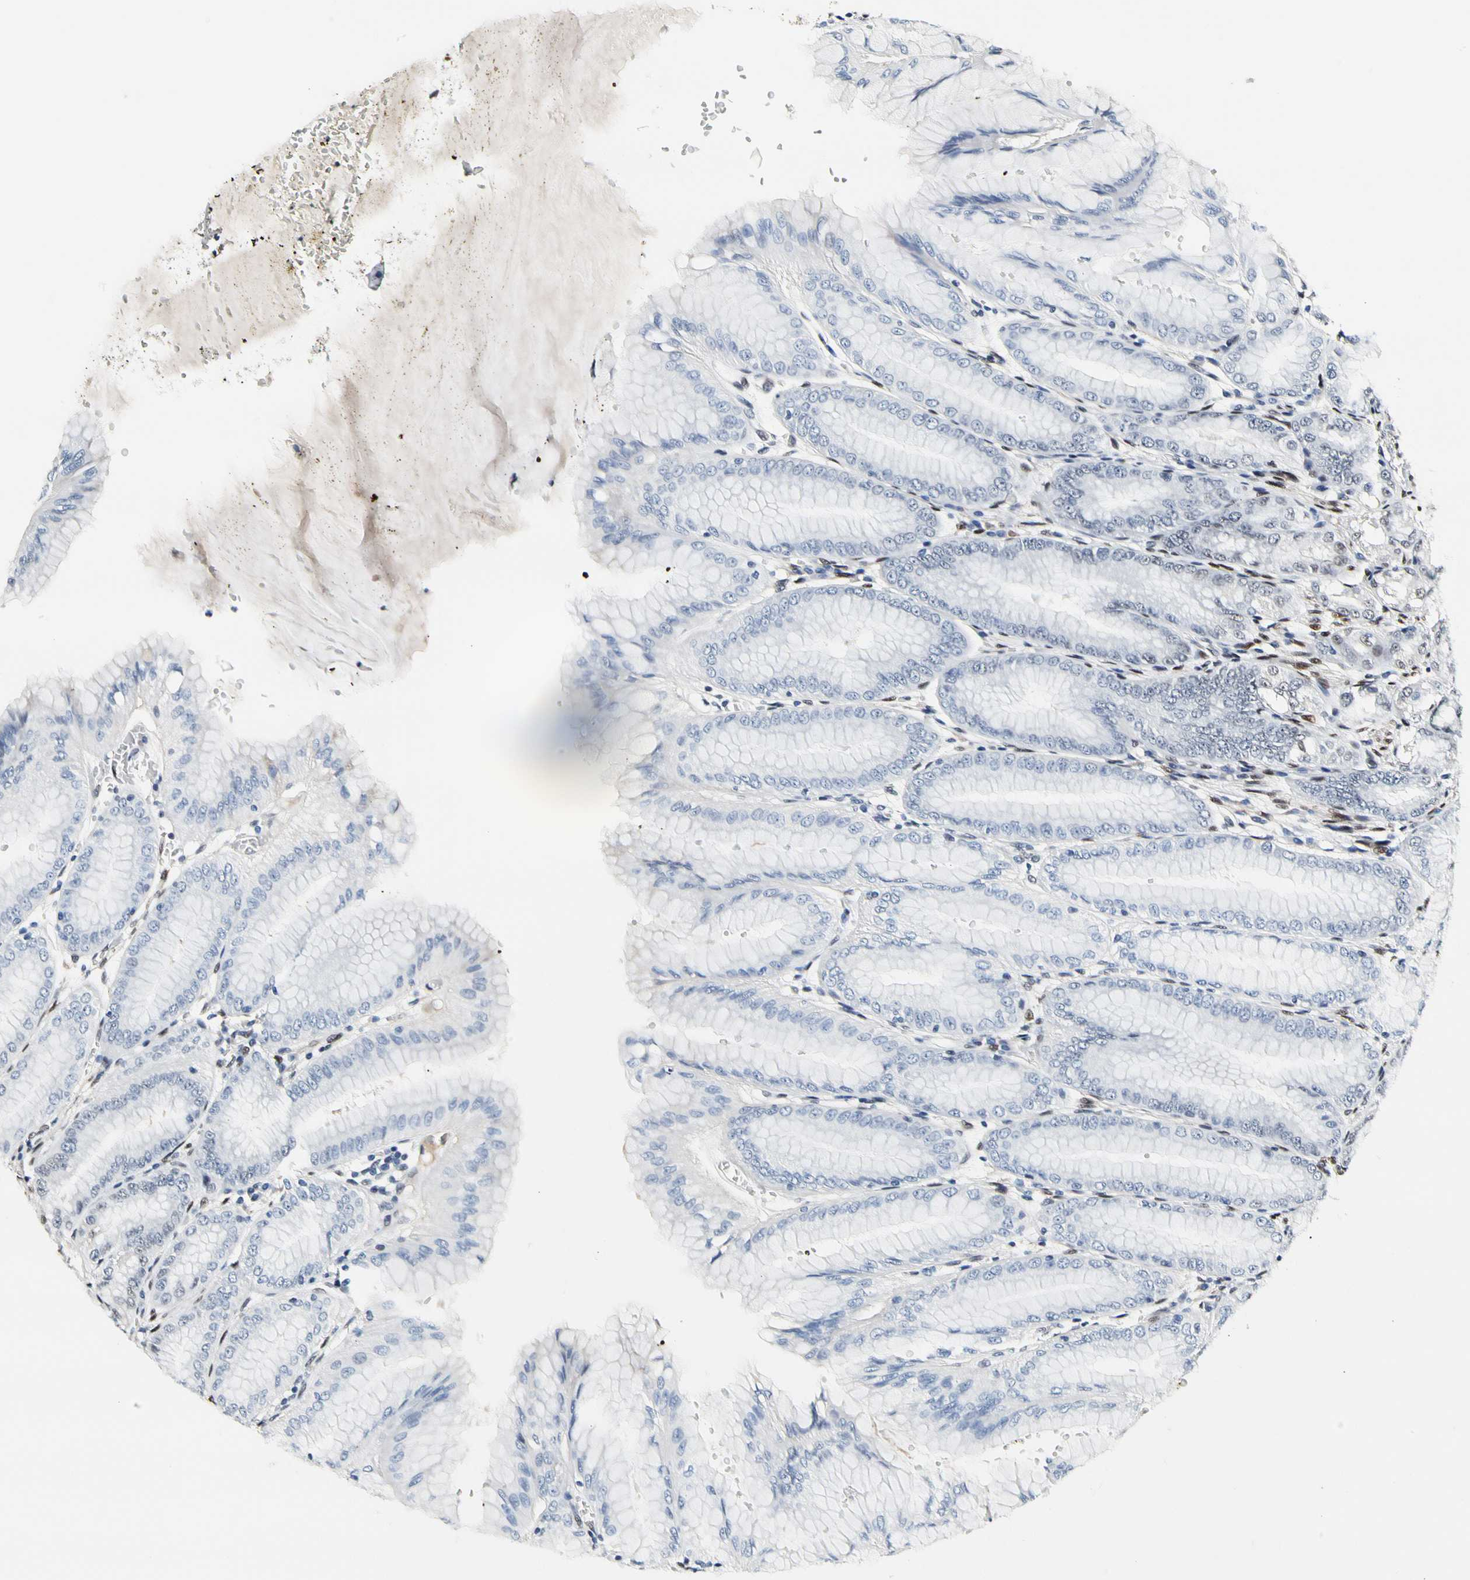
{"staining": {"intensity": "moderate", "quantity": "25%-75%", "location": "nuclear"}, "tissue": "stomach", "cell_type": "Glandular cells", "image_type": "normal", "snomed": [{"axis": "morphology", "description": "Normal tissue, NOS"}, {"axis": "topography", "description": "Stomach, lower"}], "caption": "Protein expression analysis of benign human stomach reveals moderate nuclear positivity in about 25%-75% of glandular cells. (IHC, brightfield microscopy, high magnification).", "gene": "NFIA", "patient": {"sex": "male", "age": 71}}